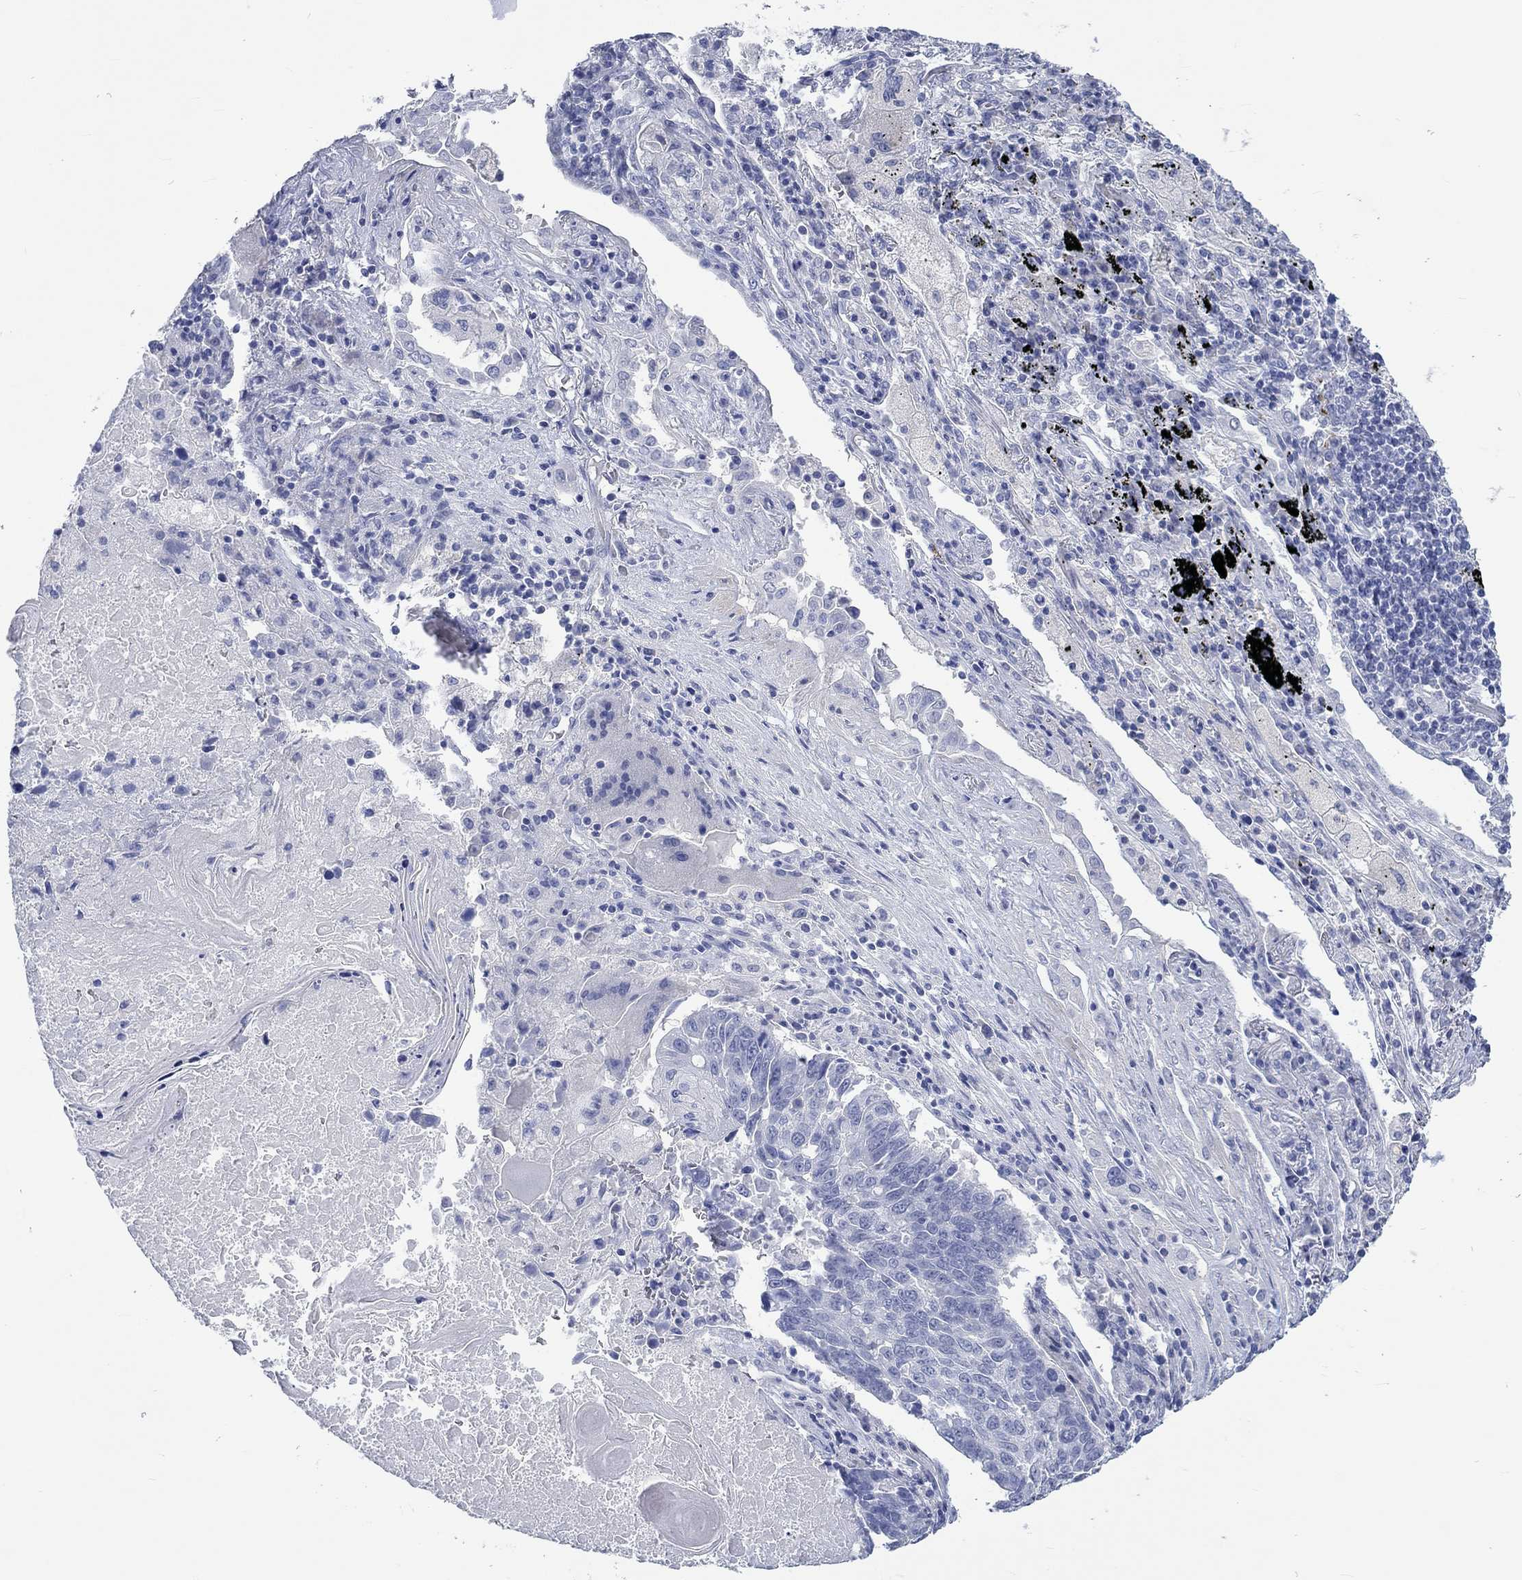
{"staining": {"intensity": "negative", "quantity": "none", "location": "none"}, "tissue": "lung cancer", "cell_type": "Tumor cells", "image_type": "cancer", "snomed": [{"axis": "morphology", "description": "Squamous cell carcinoma, NOS"}, {"axis": "topography", "description": "Lung"}], "caption": "This is a histopathology image of immunohistochemistry staining of lung cancer, which shows no expression in tumor cells.", "gene": "C4orf47", "patient": {"sex": "male", "age": 73}}